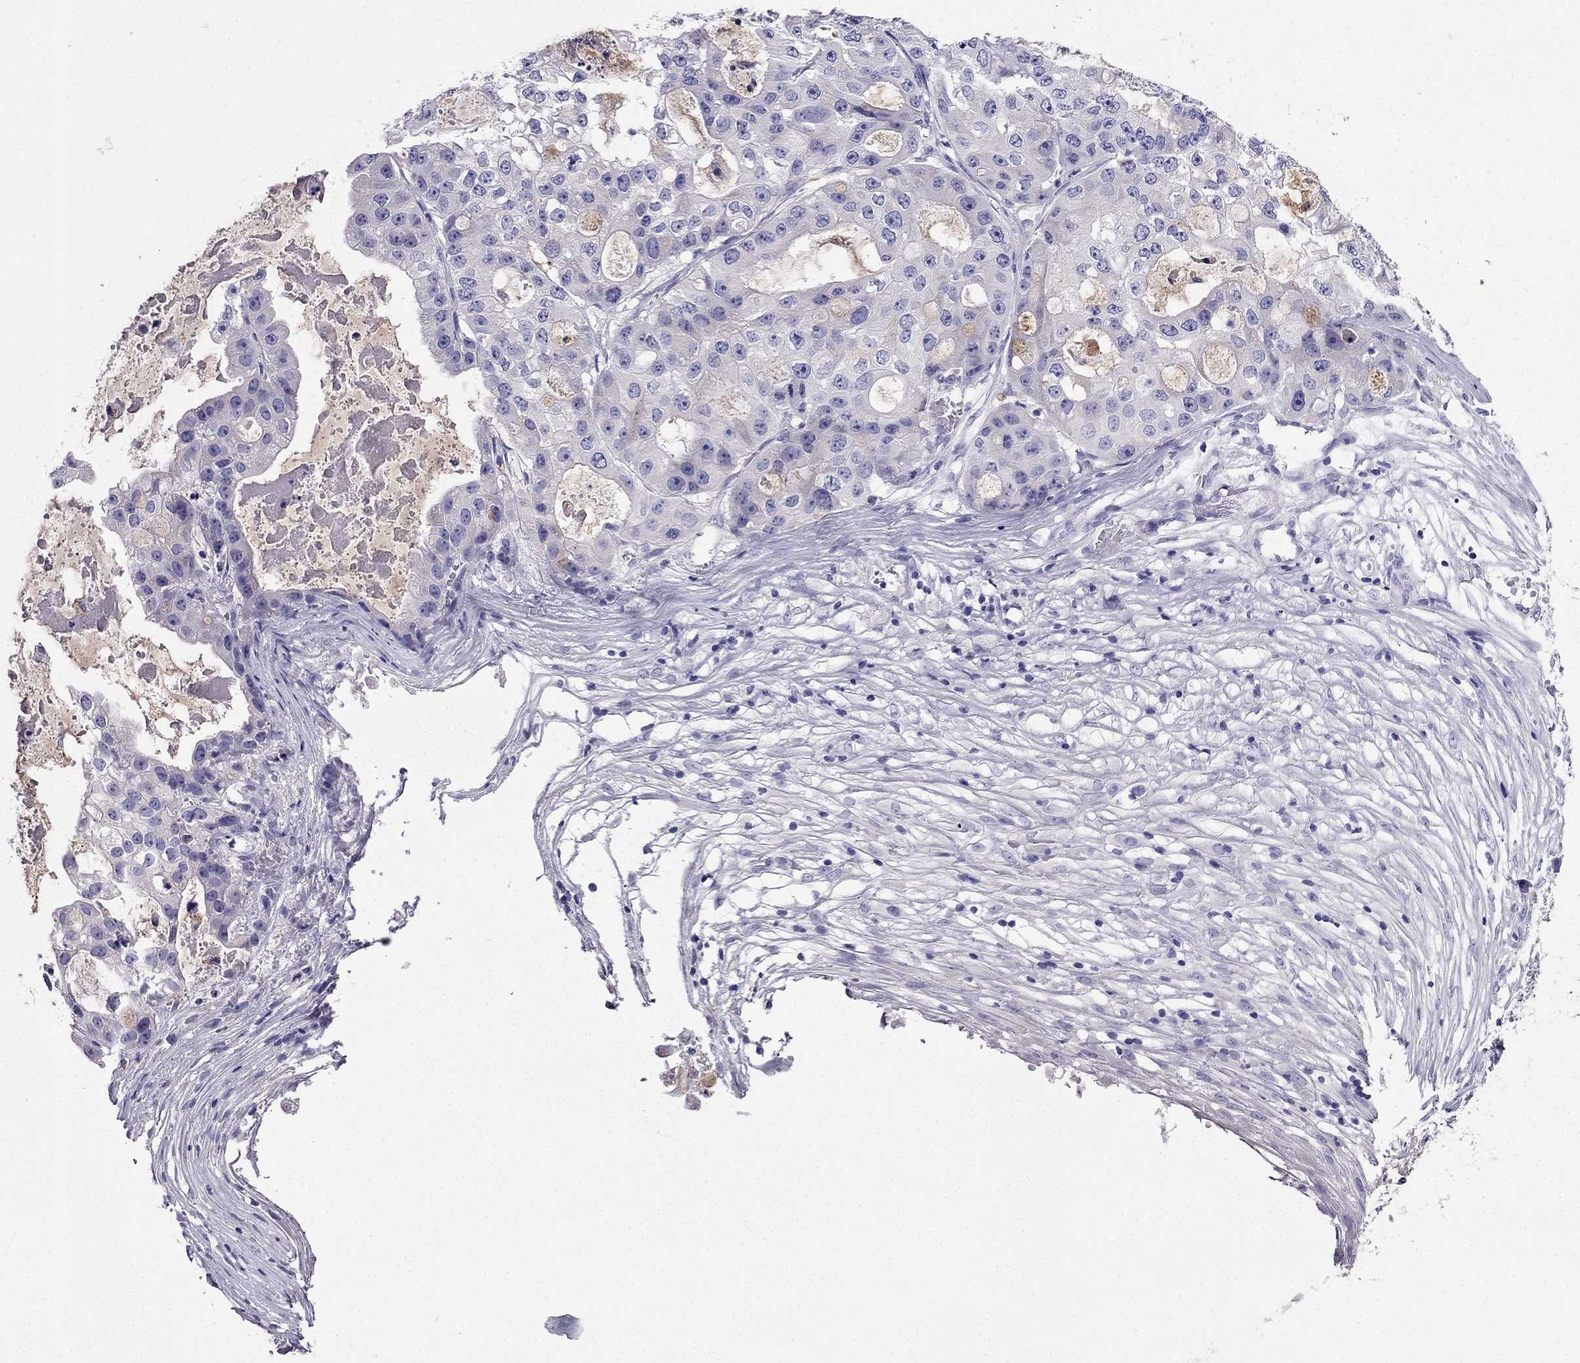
{"staining": {"intensity": "negative", "quantity": "none", "location": "none"}, "tissue": "ovarian cancer", "cell_type": "Tumor cells", "image_type": "cancer", "snomed": [{"axis": "morphology", "description": "Cystadenocarcinoma, serous, NOS"}, {"axis": "topography", "description": "Ovary"}], "caption": "Immunohistochemical staining of human ovarian serous cystadenocarcinoma shows no significant expression in tumor cells.", "gene": "PTH", "patient": {"sex": "female", "age": 56}}